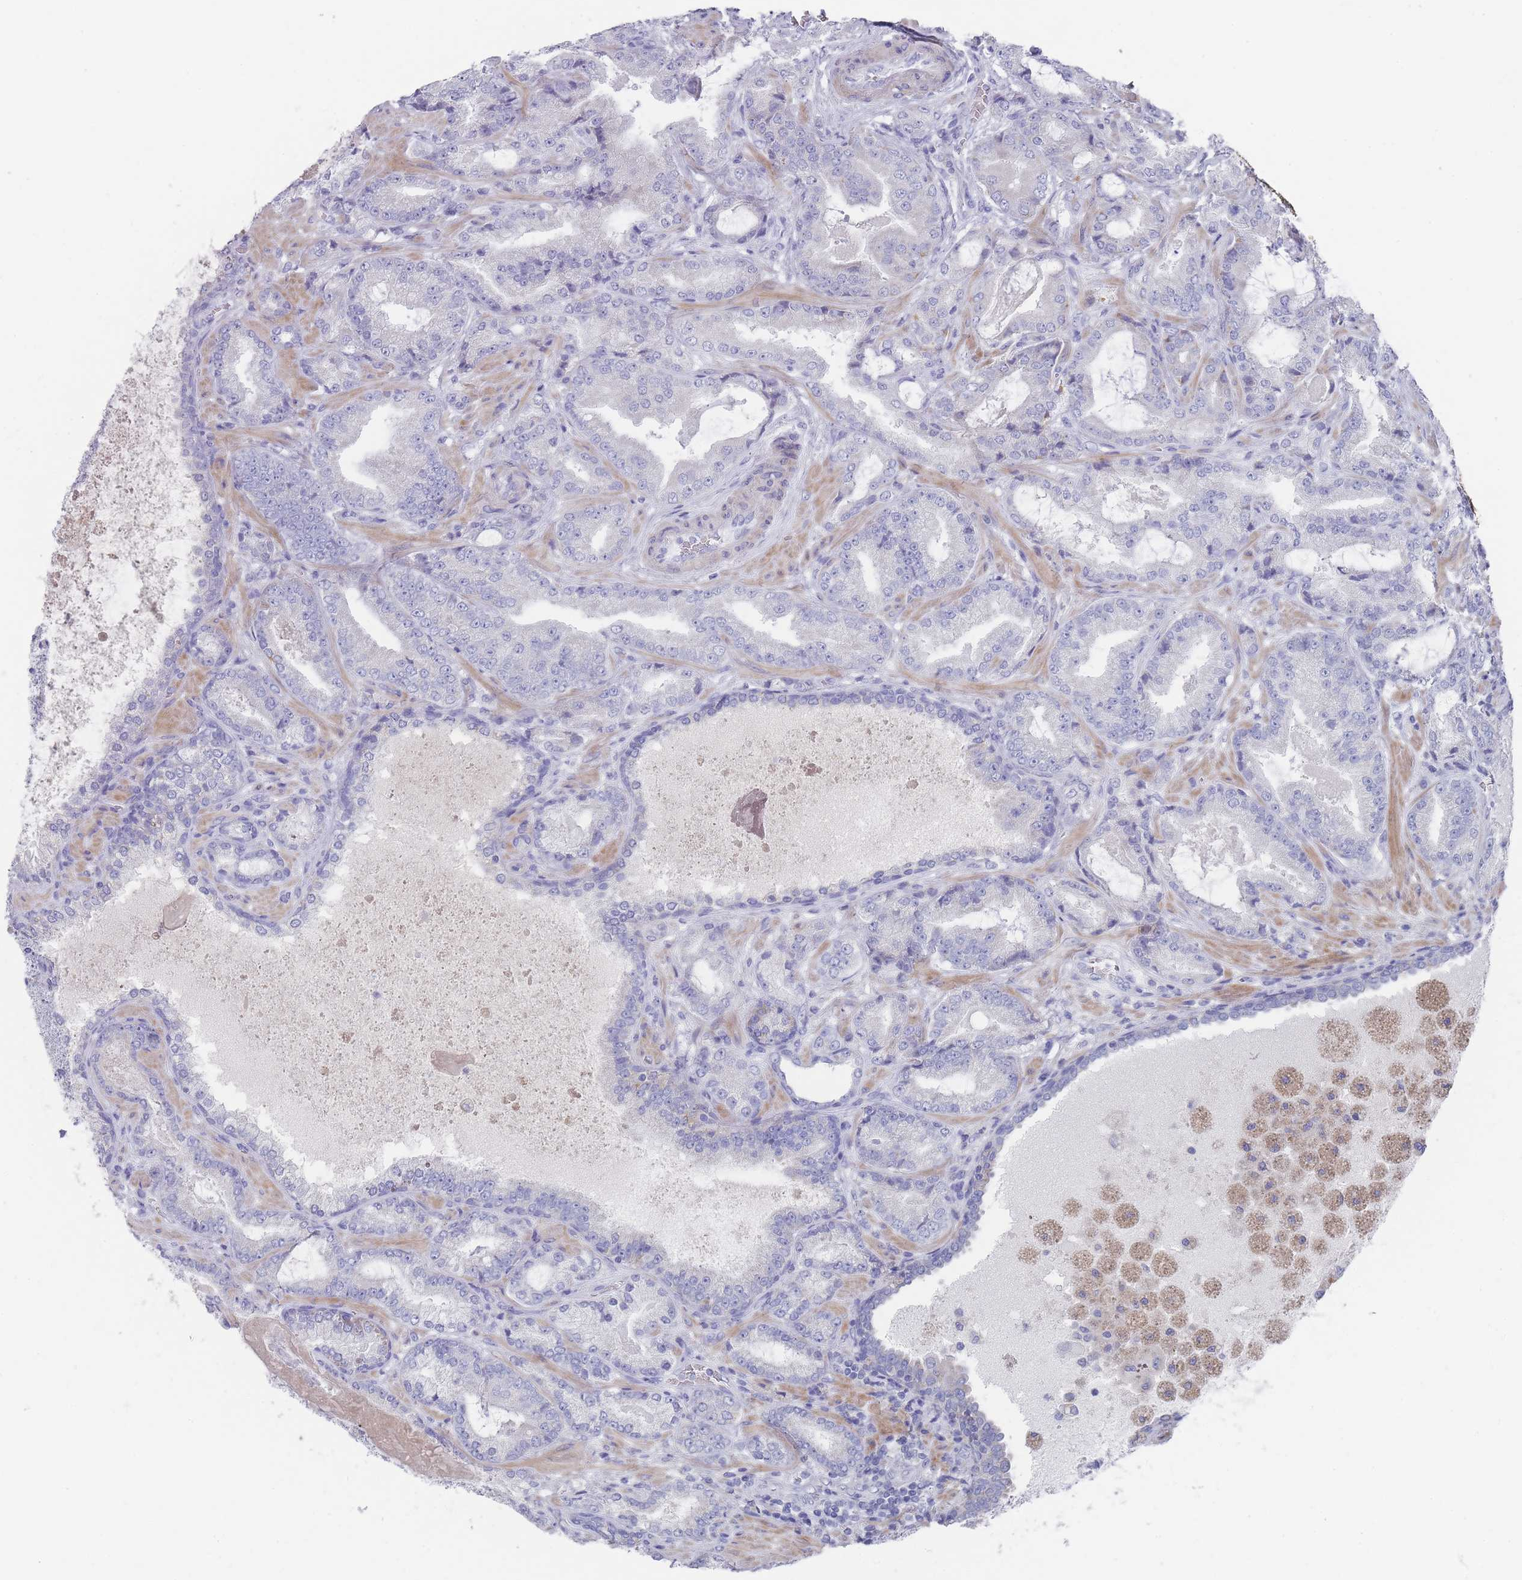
{"staining": {"intensity": "negative", "quantity": "none", "location": "none"}, "tissue": "prostate cancer", "cell_type": "Tumor cells", "image_type": "cancer", "snomed": [{"axis": "morphology", "description": "Adenocarcinoma, High grade"}, {"axis": "topography", "description": "Prostate"}], "caption": "Tumor cells are negative for protein expression in human prostate adenocarcinoma (high-grade).", "gene": "SCCPDH", "patient": {"sex": "male", "age": 68}}